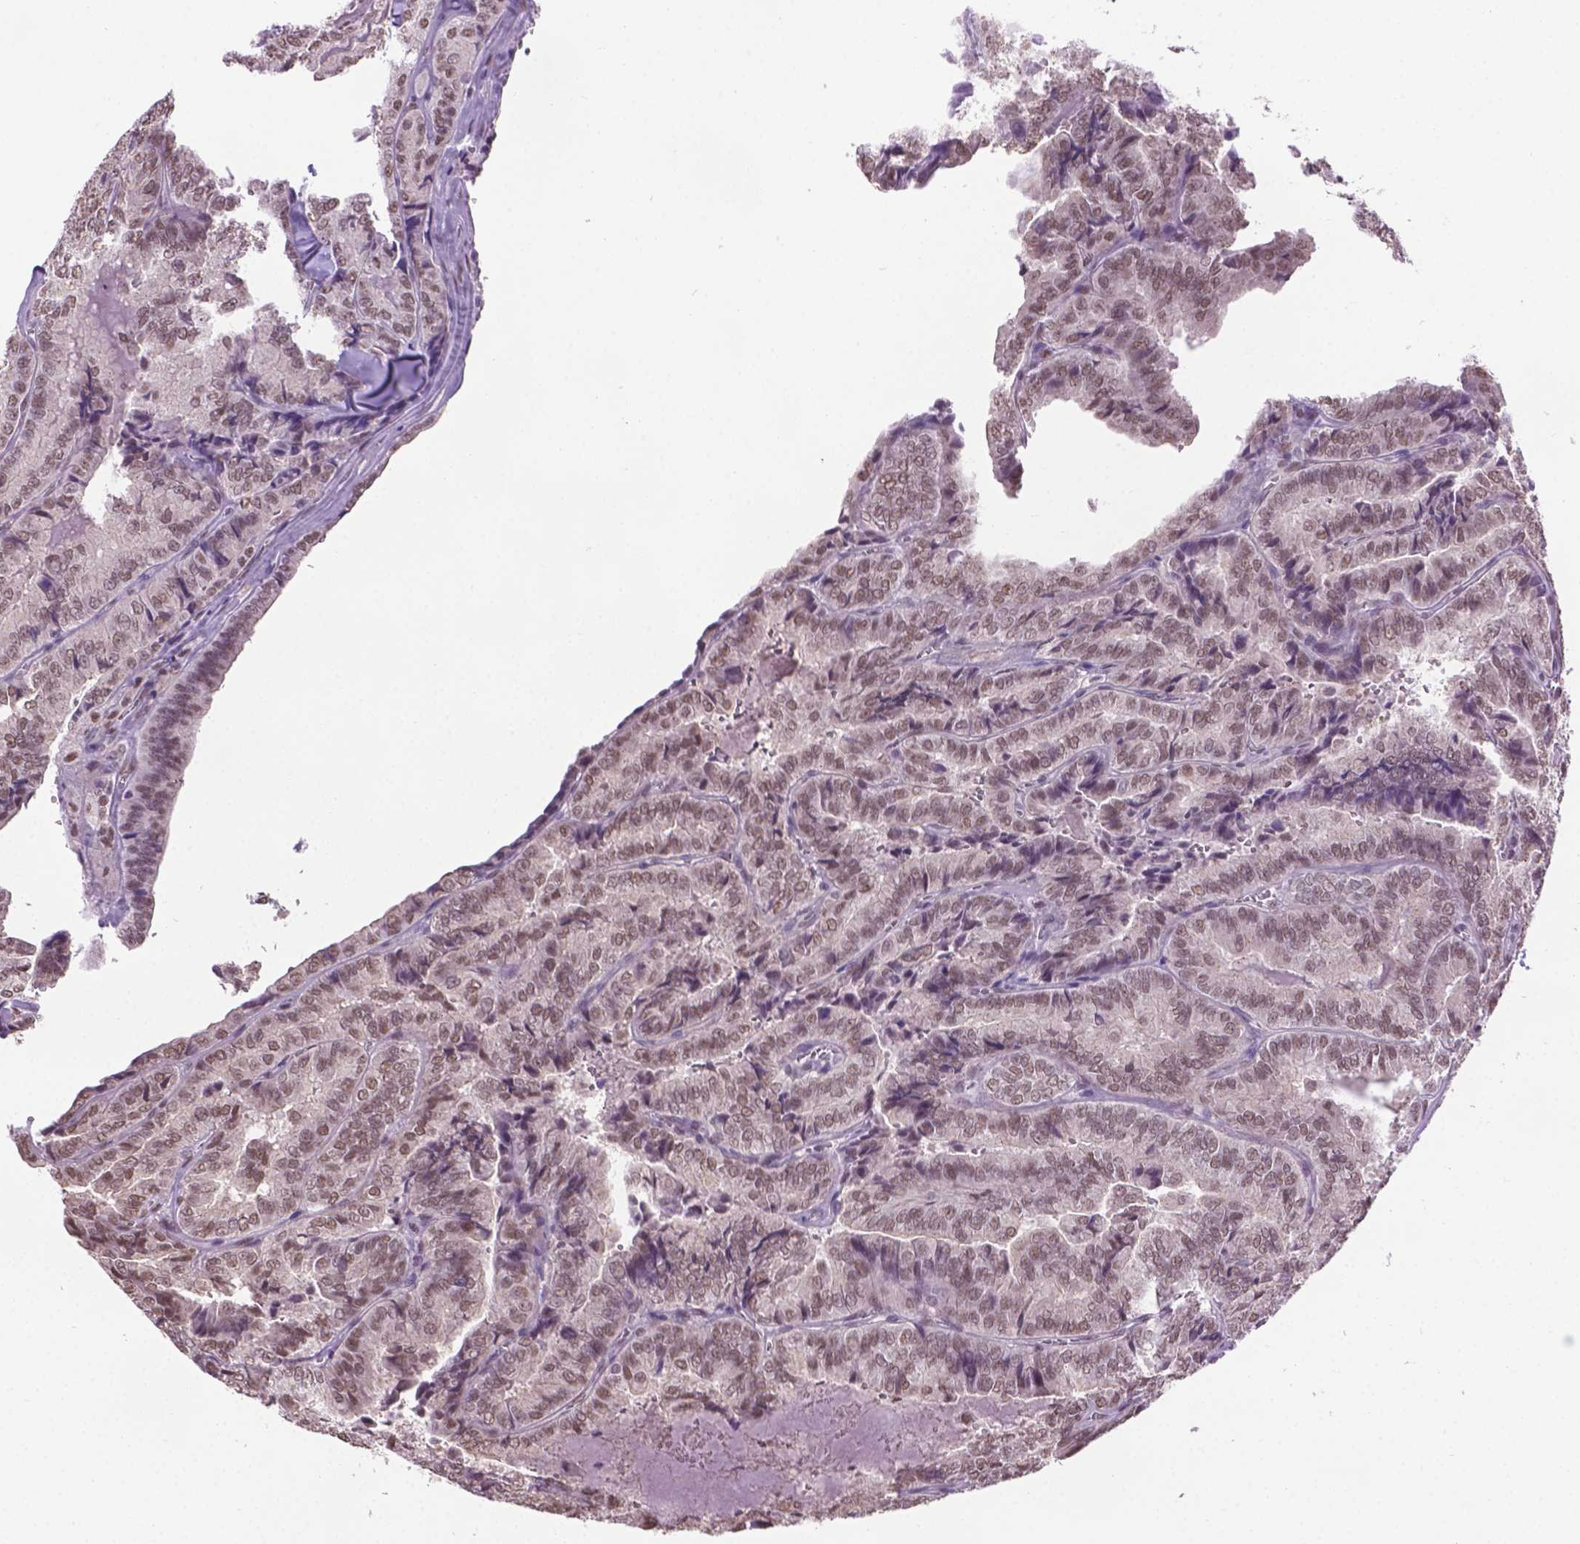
{"staining": {"intensity": "weak", "quantity": ">75%", "location": "nuclear"}, "tissue": "thyroid cancer", "cell_type": "Tumor cells", "image_type": "cancer", "snomed": [{"axis": "morphology", "description": "Papillary adenocarcinoma, NOS"}, {"axis": "topography", "description": "Thyroid gland"}], "caption": "Human thyroid cancer stained for a protein (brown) demonstrates weak nuclear positive staining in about >75% of tumor cells.", "gene": "ABI2", "patient": {"sex": "female", "age": 75}}